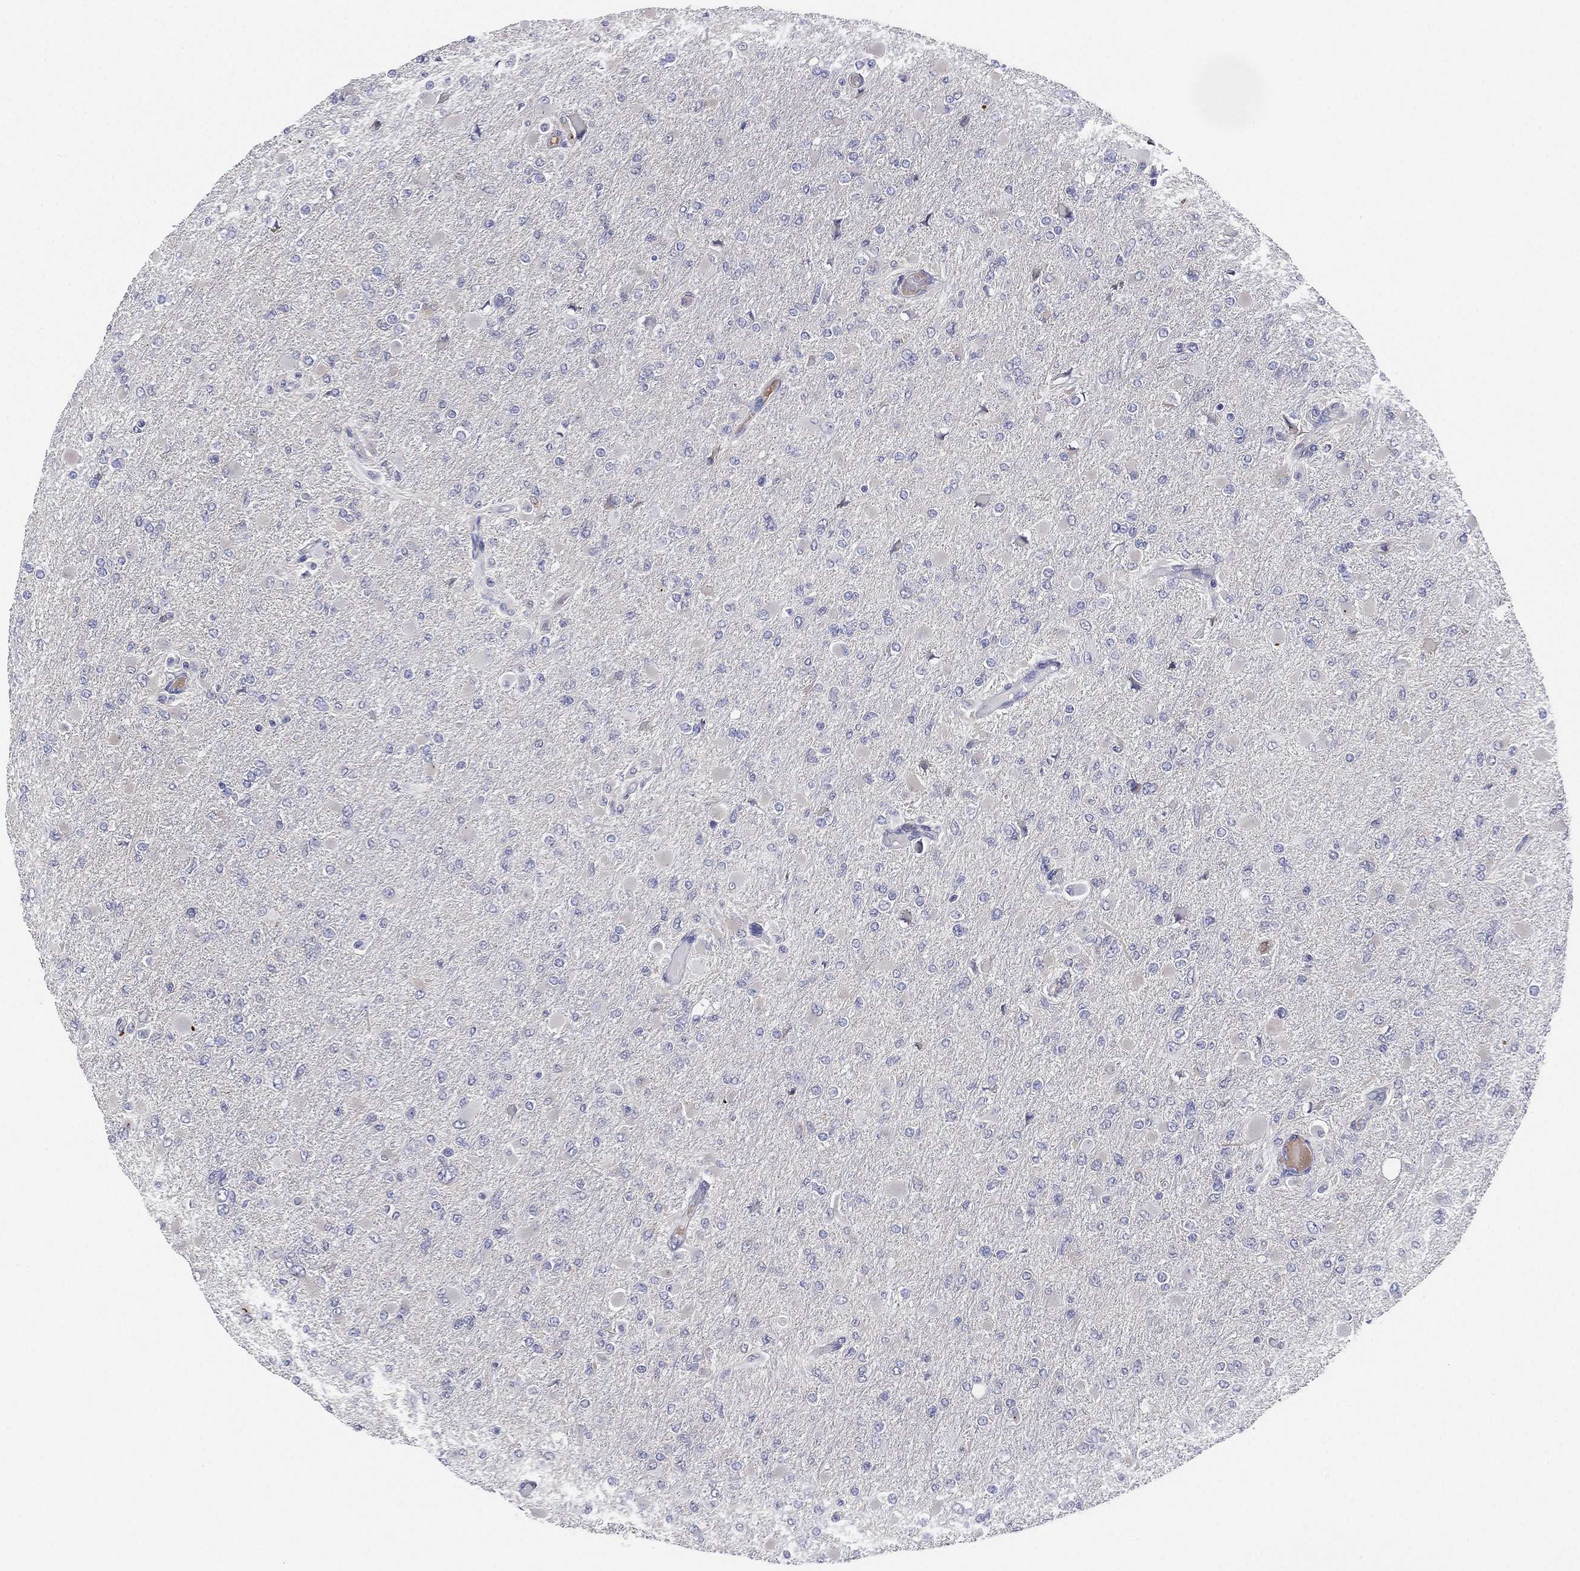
{"staining": {"intensity": "negative", "quantity": "none", "location": "none"}, "tissue": "glioma", "cell_type": "Tumor cells", "image_type": "cancer", "snomed": [{"axis": "morphology", "description": "Glioma, malignant, High grade"}, {"axis": "topography", "description": "Cerebral cortex"}], "caption": "Micrograph shows no significant protein positivity in tumor cells of glioma.", "gene": "MLF1", "patient": {"sex": "female", "age": 36}}